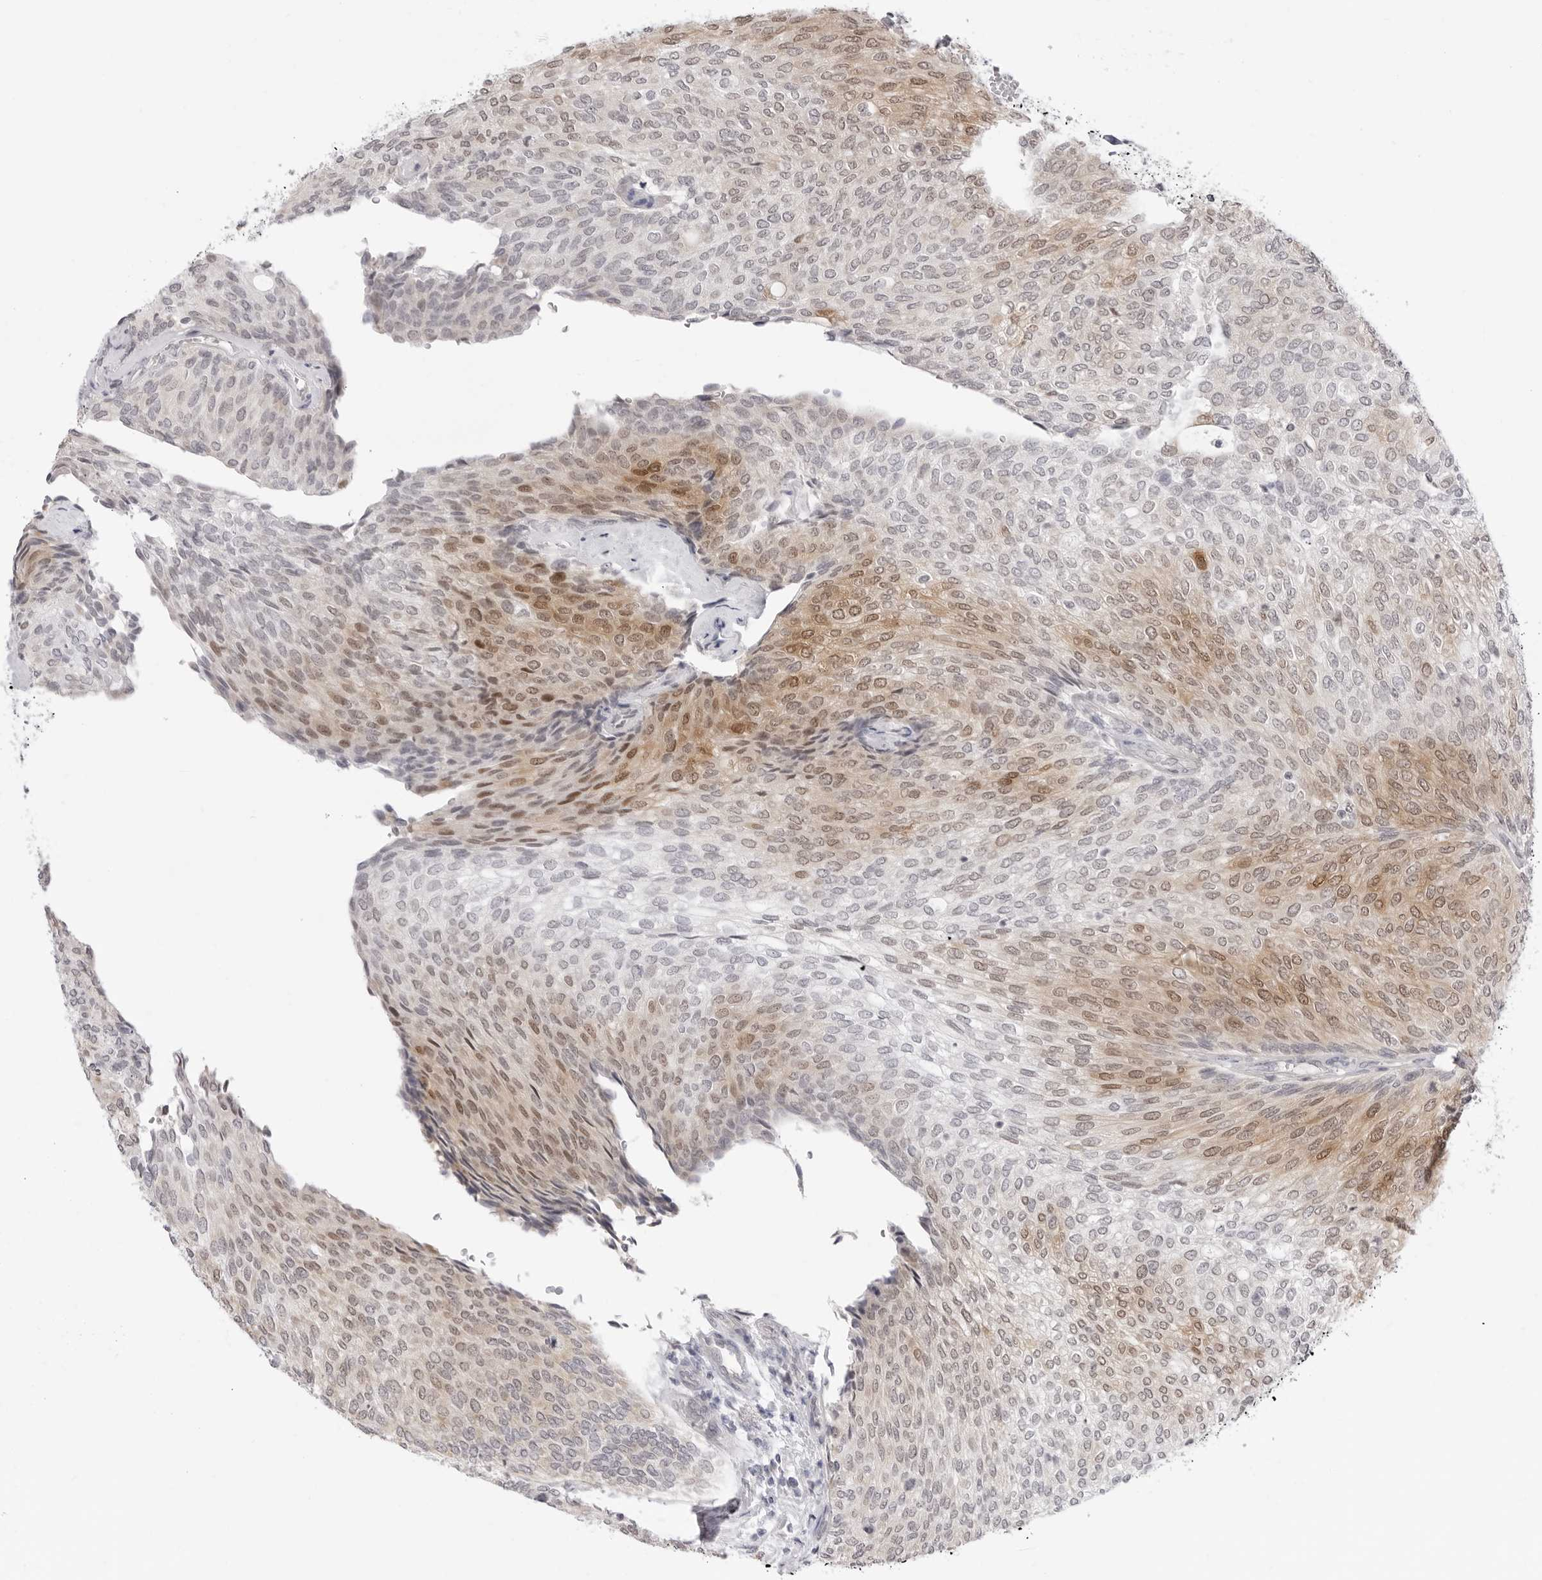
{"staining": {"intensity": "moderate", "quantity": "25%-75%", "location": "cytoplasmic/membranous,nuclear"}, "tissue": "urothelial cancer", "cell_type": "Tumor cells", "image_type": "cancer", "snomed": [{"axis": "morphology", "description": "Urothelial carcinoma, Low grade"}, {"axis": "topography", "description": "Urinary bladder"}], "caption": "This histopathology image shows immunohistochemistry staining of urothelial cancer, with medium moderate cytoplasmic/membranous and nuclear positivity in approximately 25%-75% of tumor cells.", "gene": "FDPS", "patient": {"sex": "female", "age": 79}}